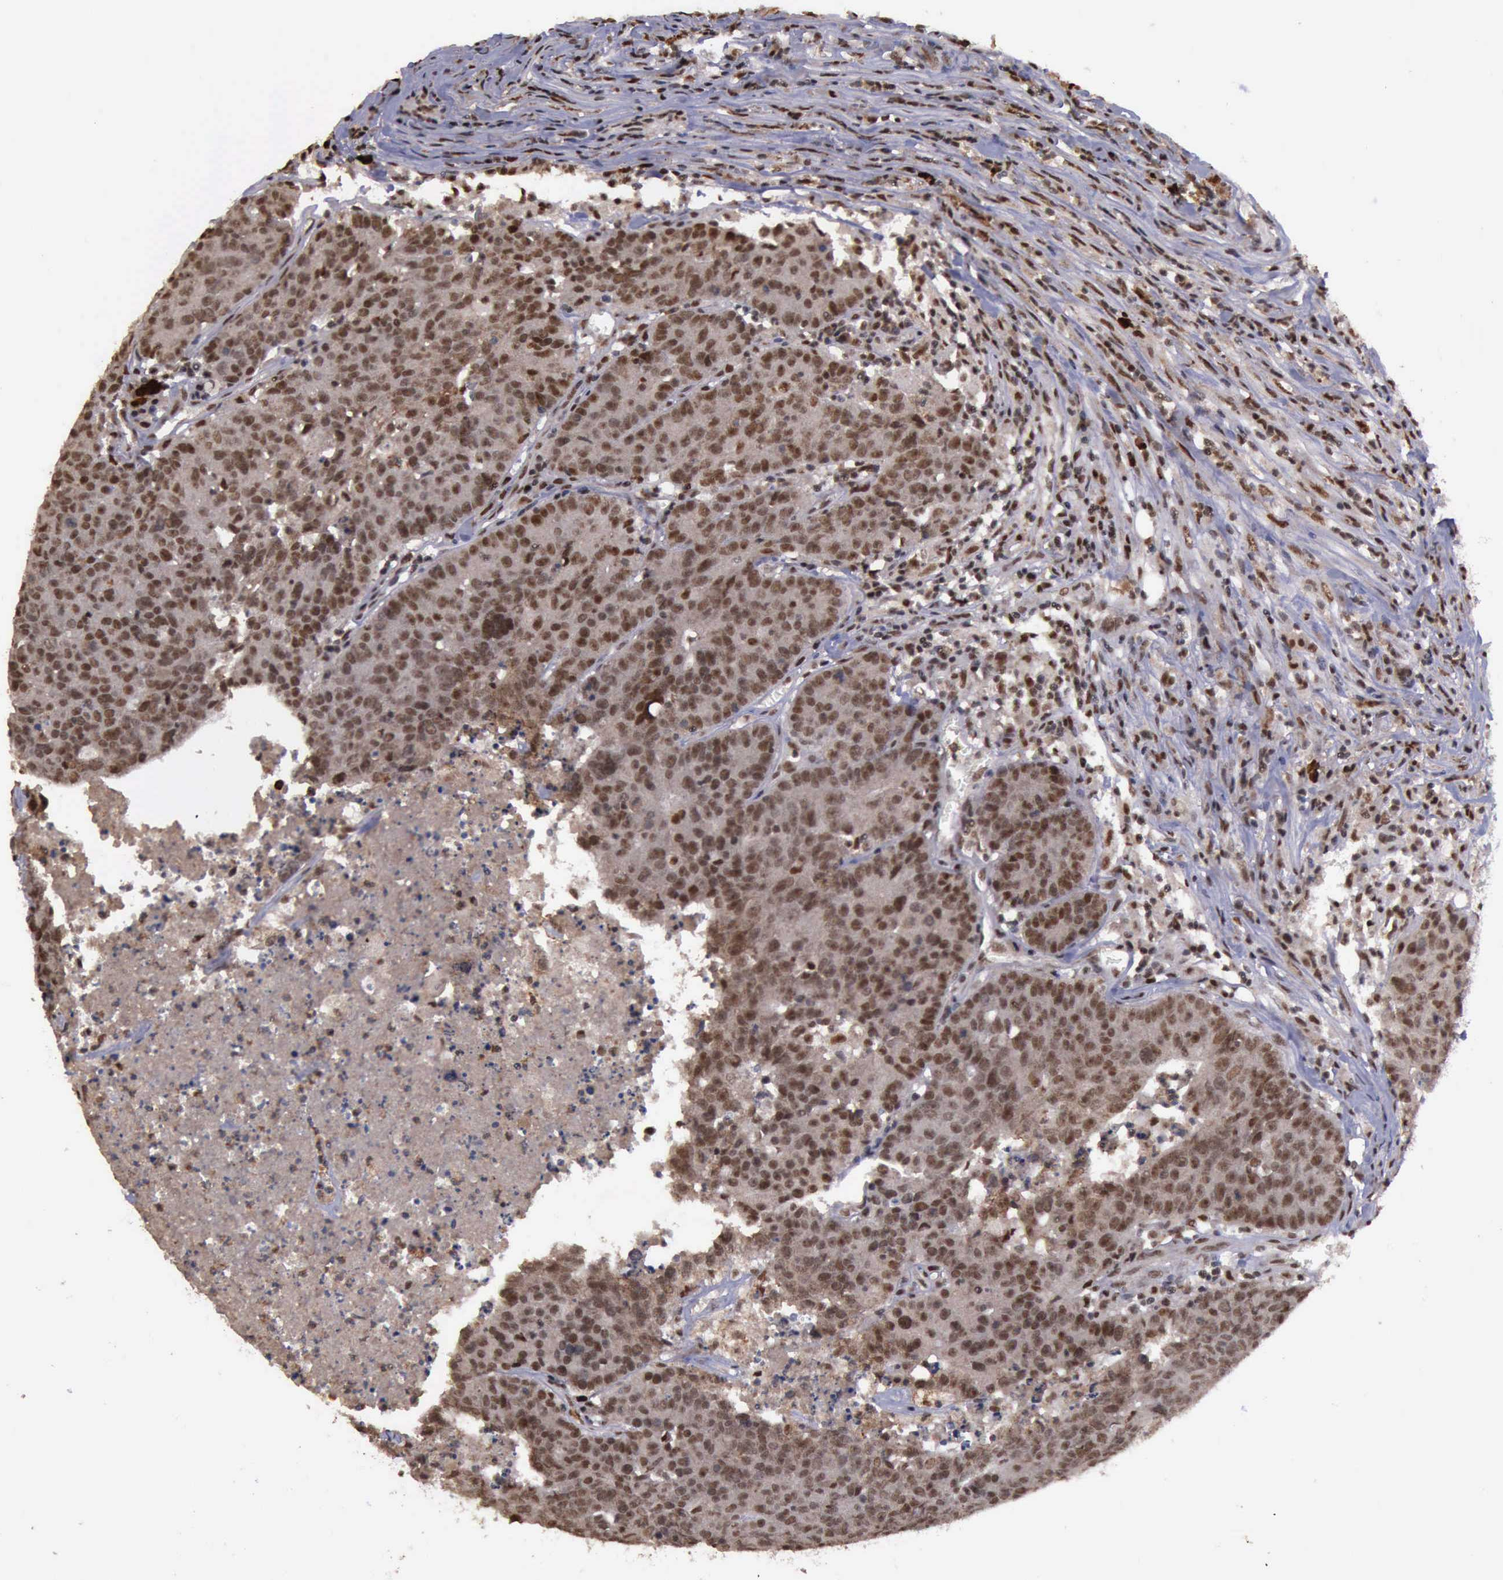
{"staining": {"intensity": "moderate", "quantity": ">75%", "location": "cytoplasmic/membranous,nuclear"}, "tissue": "colorectal cancer", "cell_type": "Tumor cells", "image_type": "cancer", "snomed": [{"axis": "morphology", "description": "Adenocarcinoma, NOS"}, {"axis": "topography", "description": "Colon"}], "caption": "Brown immunohistochemical staining in human colorectal adenocarcinoma shows moderate cytoplasmic/membranous and nuclear expression in about >75% of tumor cells.", "gene": "TRMT2A", "patient": {"sex": "female", "age": 53}}